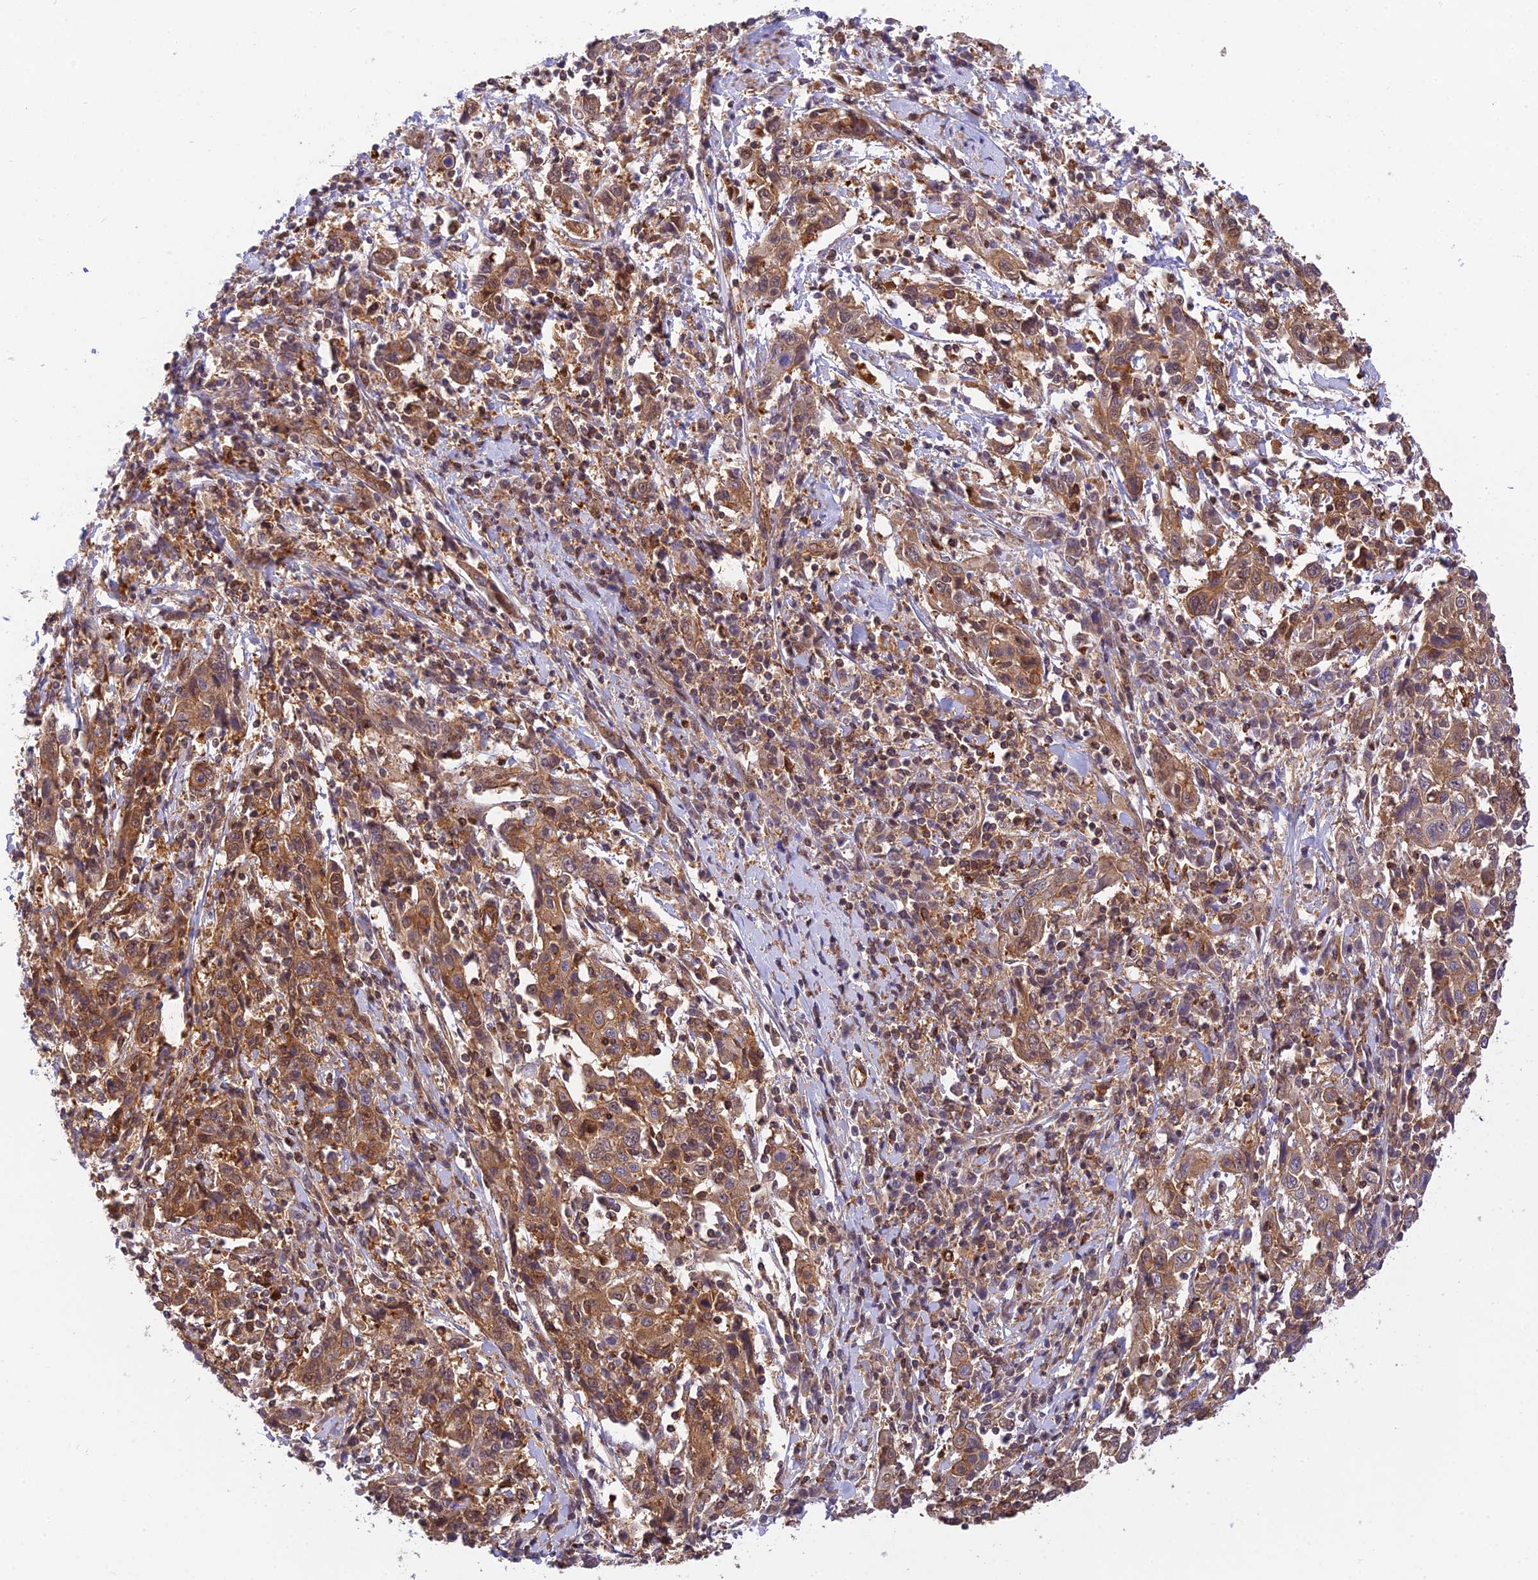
{"staining": {"intensity": "moderate", "quantity": ">75%", "location": "cytoplasmic/membranous"}, "tissue": "cervical cancer", "cell_type": "Tumor cells", "image_type": "cancer", "snomed": [{"axis": "morphology", "description": "Squamous cell carcinoma, NOS"}, {"axis": "topography", "description": "Cervix"}], "caption": "Immunohistochemical staining of human squamous cell carcinoma (cervical) reveals medium levels of moderate cytoplasmic/membranous positivity in about >75% of tumor cells.", "gene": "EVI5L", "patient": {"sex": "female", "age": 46}}